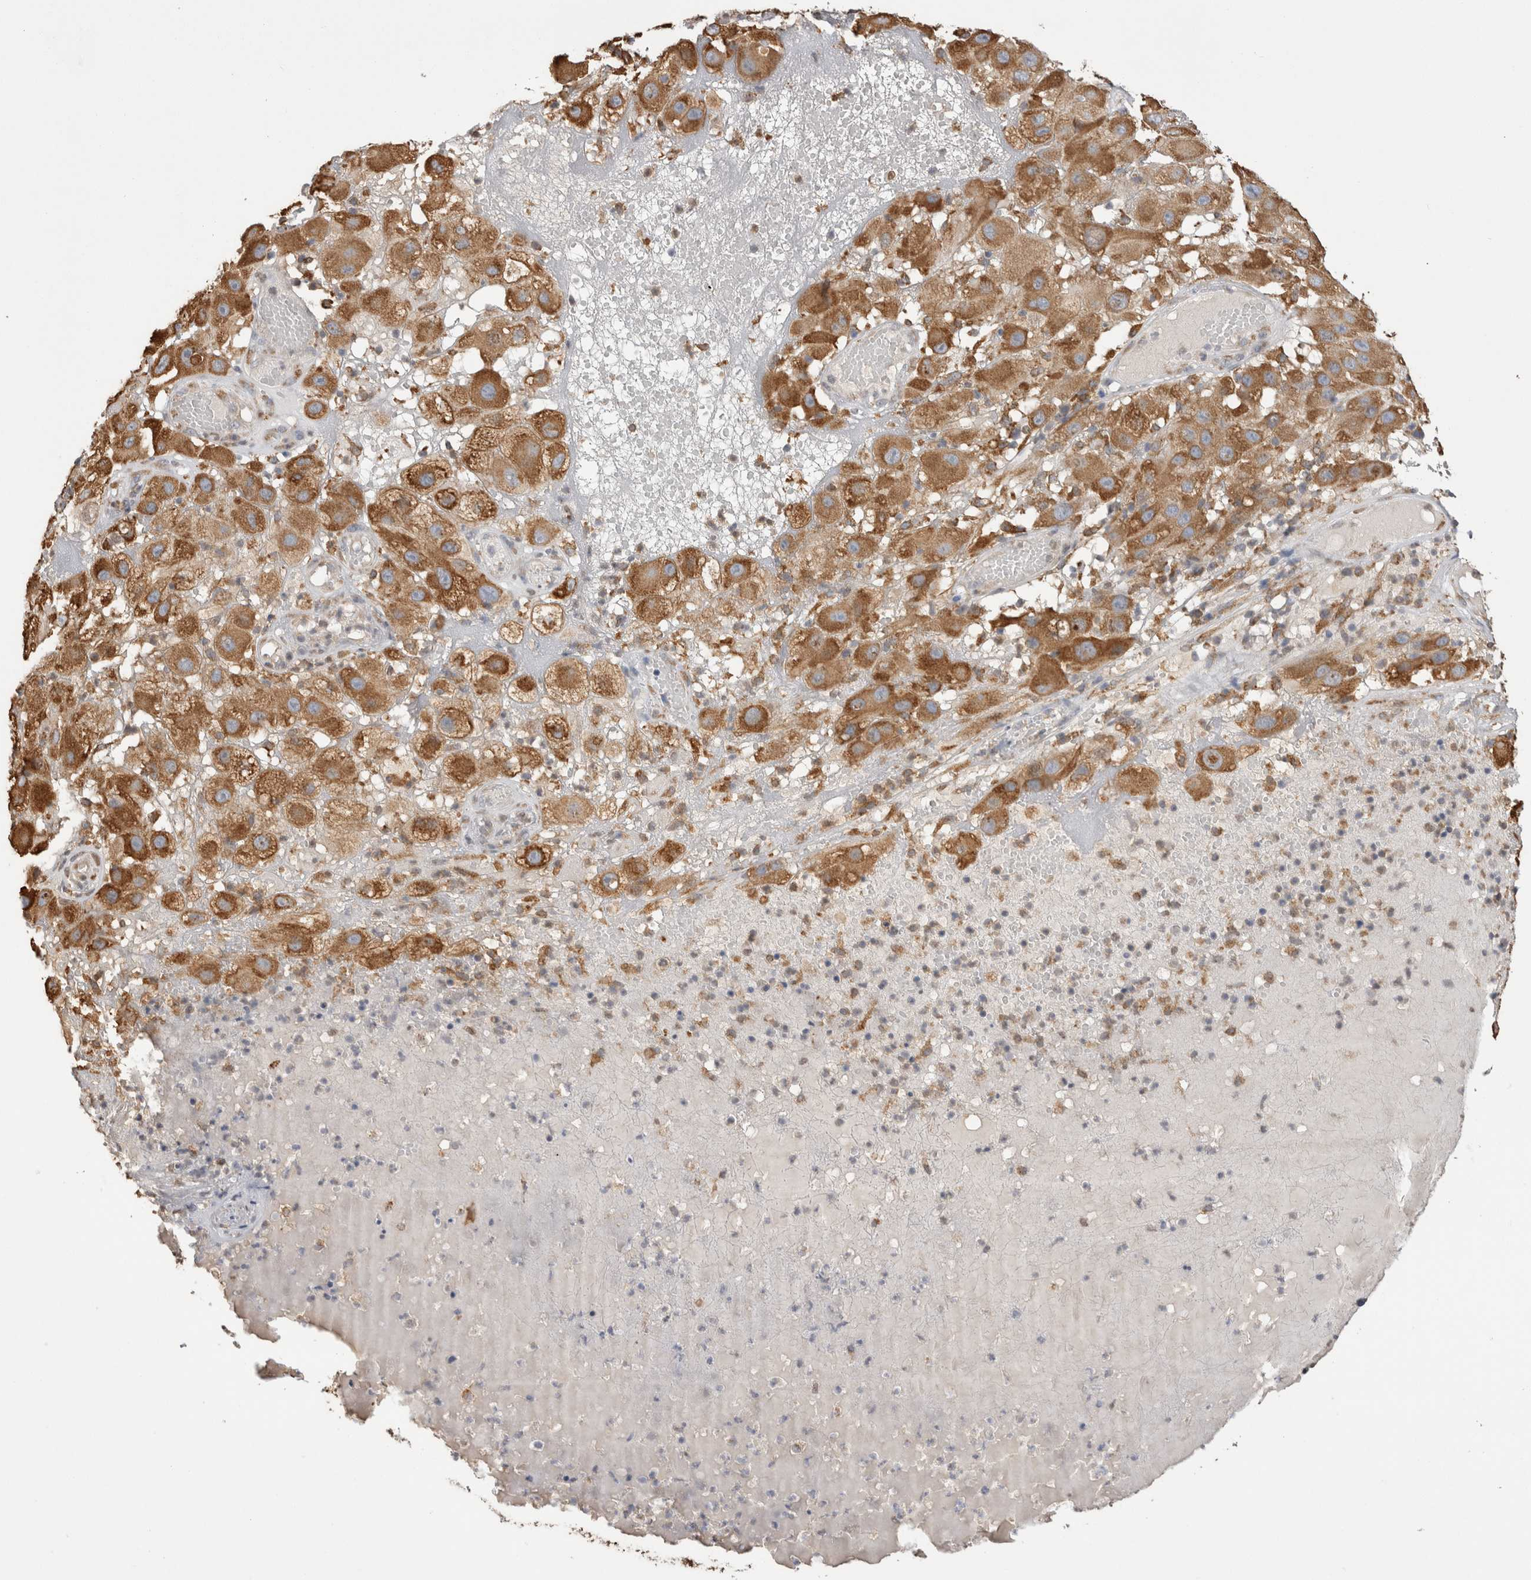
{"staining": {"intensity": "moderate", "quantity": ">75%", "location": "cytoplasmic/membranous"}, "tissue": "melanoma", "cell_type": "Tumor cells", "image_type": "cancer", "snomed": [{"axis": "morphology", "description": "Malignant melanoma, NOS"}, {"axis": "topography", "description": "Skin"}], "caption": "Melanoma tissue exhibits moderate cytoplasmic/membranous staining in approximately >75% of tumor cells, visualized by immunohistochemistry. (Stains: DAB in brown, nuclei in blue, Microscopy: brightfield microscopy at high magnification).", "gene": "LRPAP1", "patient": {"sex": "female", "age": 81}}